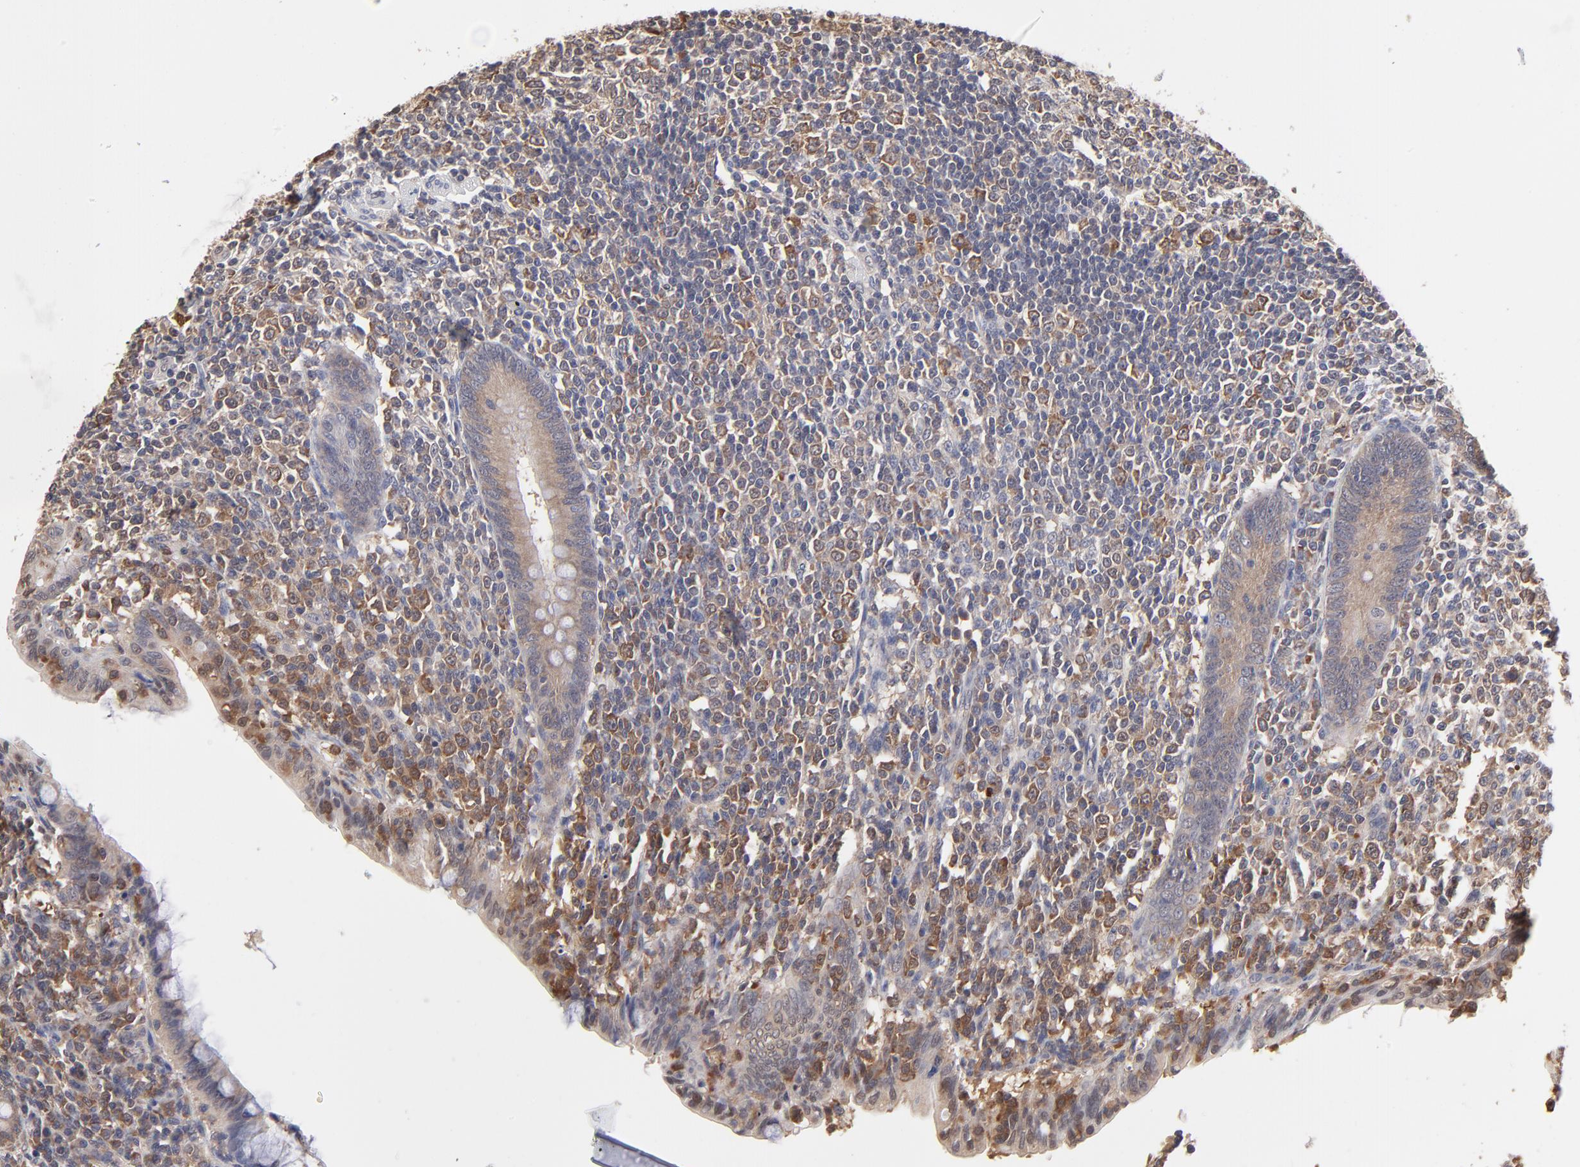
{"staining": {"intensity": "moderate", "quantity": ">75%", "location": "cytoplasmic/membranous"}, "tissue": "appendix", "cell_type": "Glandular cells", "image_type": "normal", "snomed": [{"axis": "morphology", "description": "Normal tissue, NOS"}, {"axis": "topography", "description": "Appendix"}], "caption": "Immunohistochemical staining of benign human appendix shows medium levels of moderate cytoplasmic/membranous expression in approximately >75% of glandular cells.", "gene": "CCT2", "patient": {"sex": "female", "age": 66}}